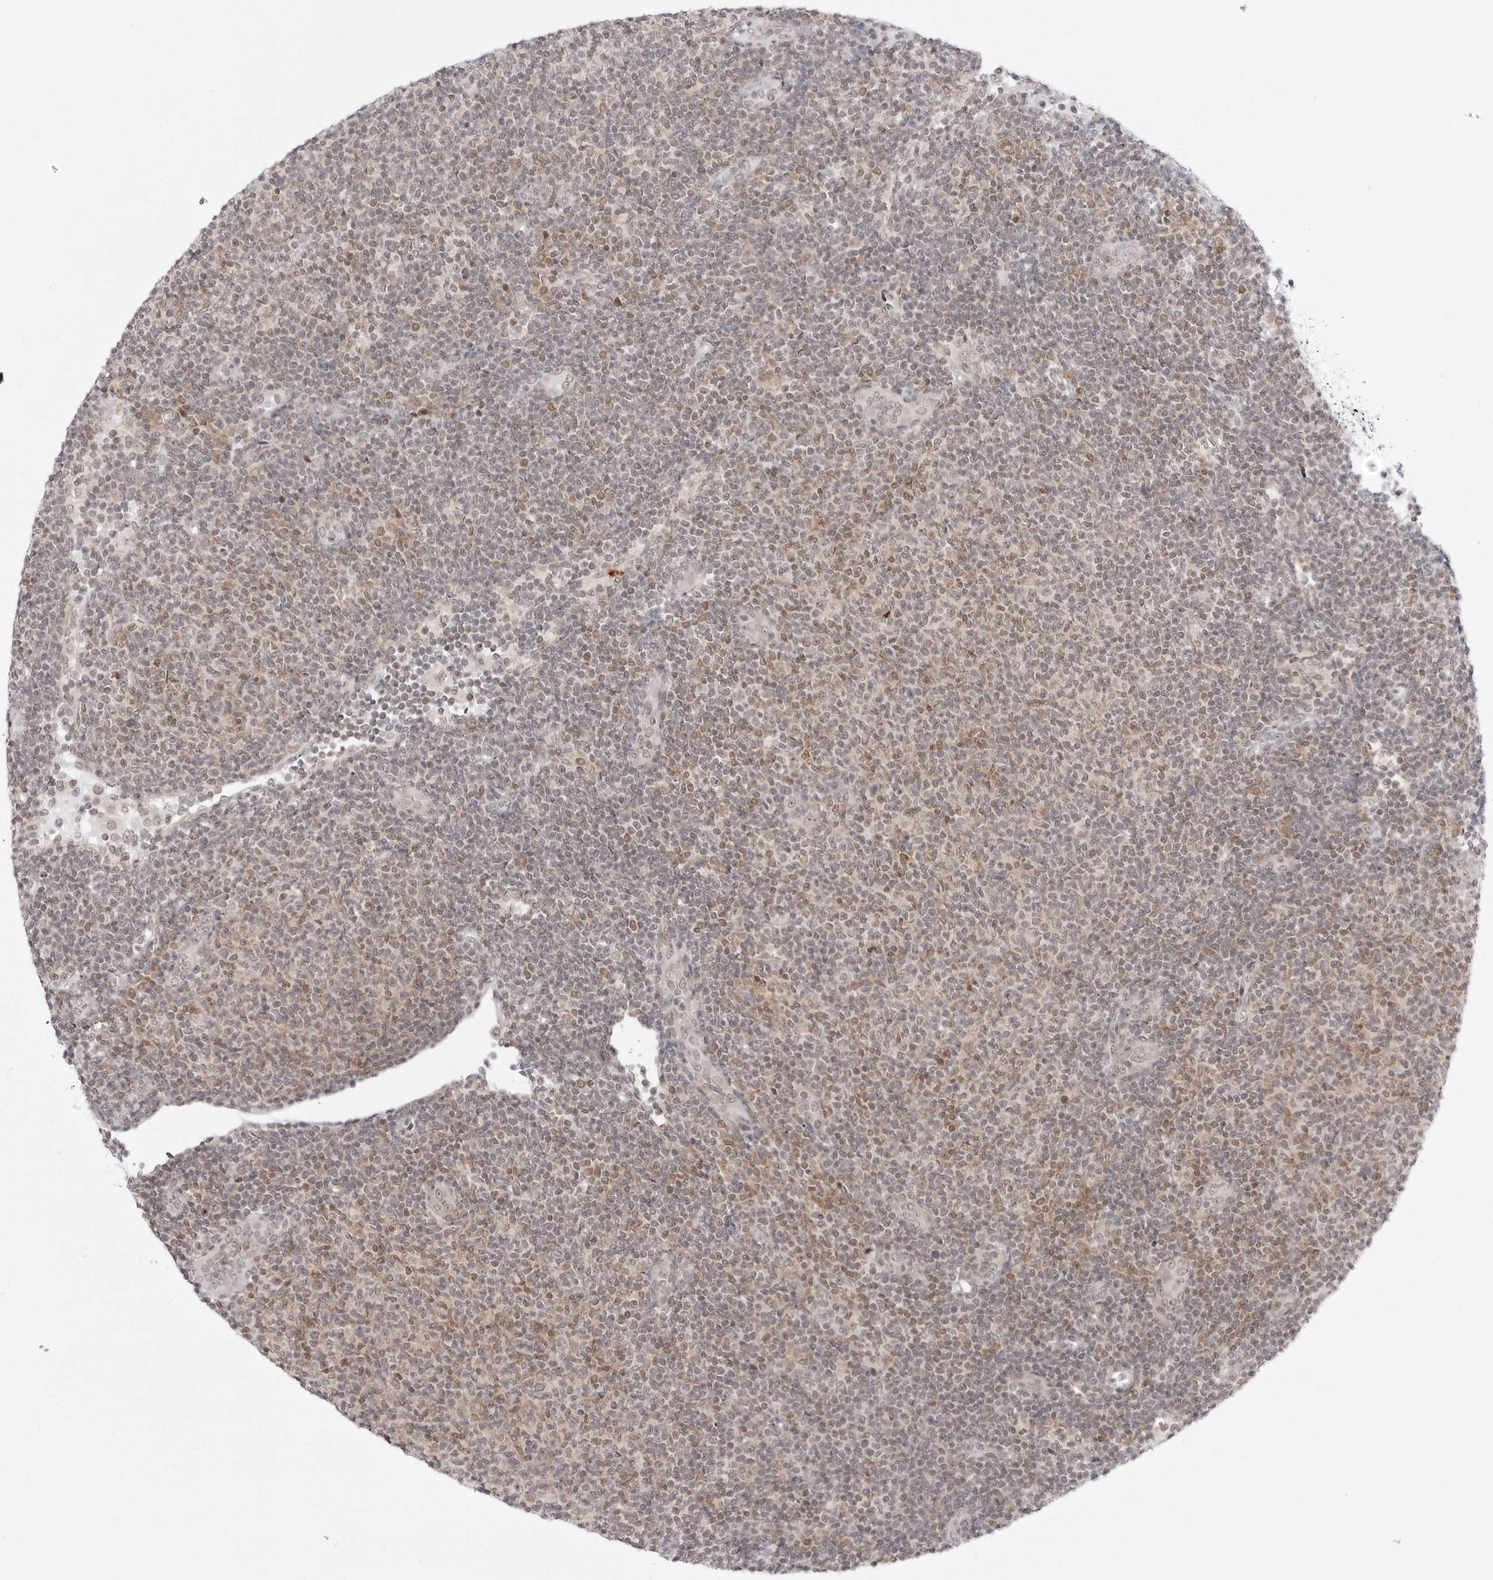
{"staining": {"intensity": "moderate", "quantity": "<25%", "location": "nuclear"}, "tissue": "lymphoma", "cell_type": "Tumor cells", "image_type": "cancer", "snomed": [{"axis": "morphology", "description": "Malignant lymphoma, non-Hodgkin's type, Low grade"}, {"axis": "topography", "description": "Lymph node"}], "caption": "Brown immunohistochemical staining in lymphoma exhibits moderate nuclear expression in about <25% of tumor cells.", "gene": "PPP2R5C", "patient": {"sex": "male", "age": 66}}